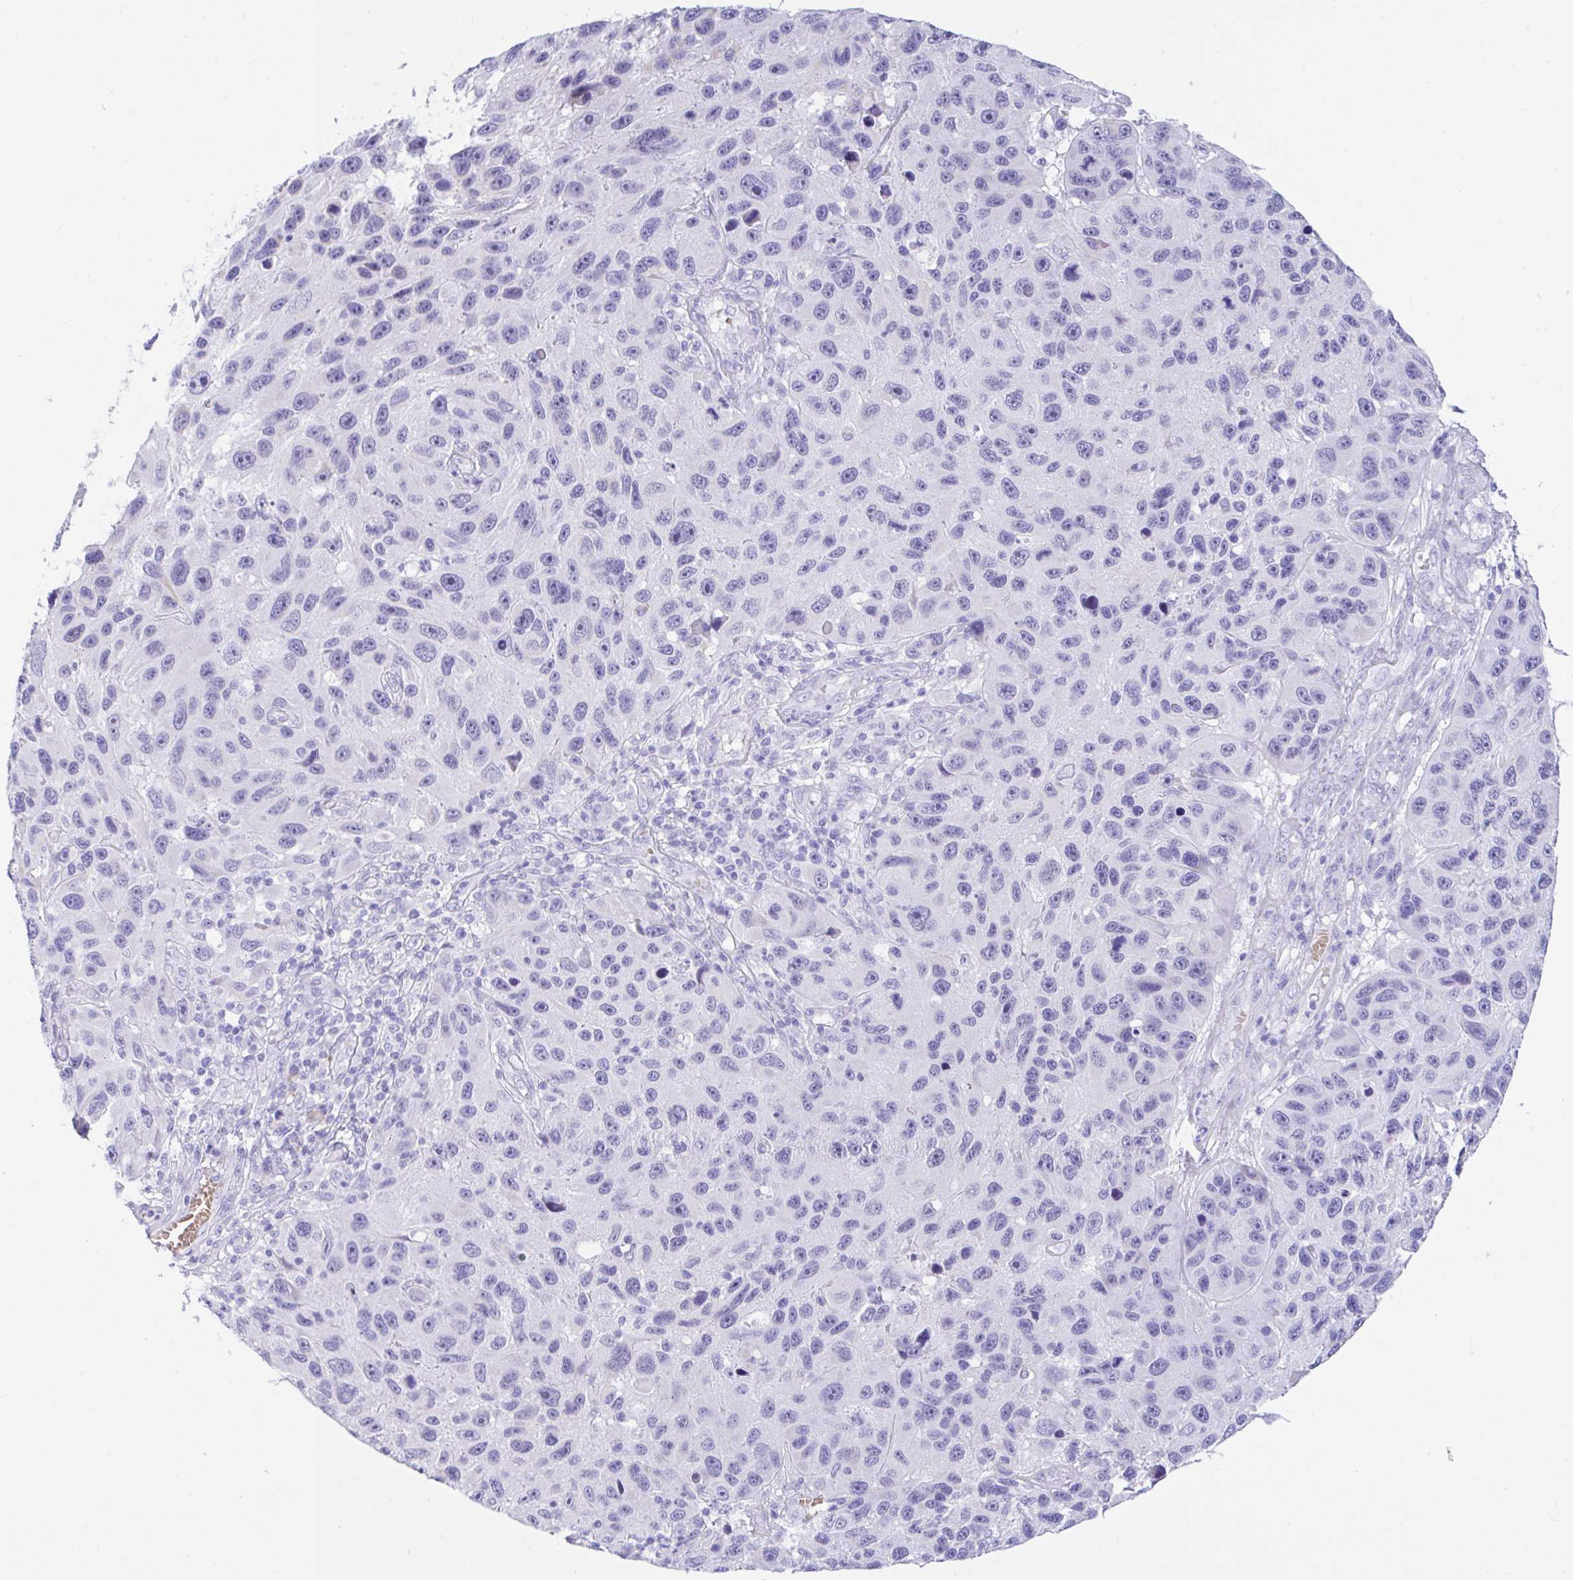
{"staining": {"intensity": "negative", "quantity": "none", "location": "none"}, "tissue": "melanoma", "cell_type": "Tumor cells", "image_type": "cancer", "snomed": [{"axis": "morphology", "description": "Malignant melanoma, NOS"}, {"axis": "topography", "description": "Skin"}], "caption": "High power microscopy image of an IHC image of malignant melanoma, revealing no significant positivity in tumor cells.", "gene": "SEL1L2", "patient": {"sex": "male", "age": 53}}